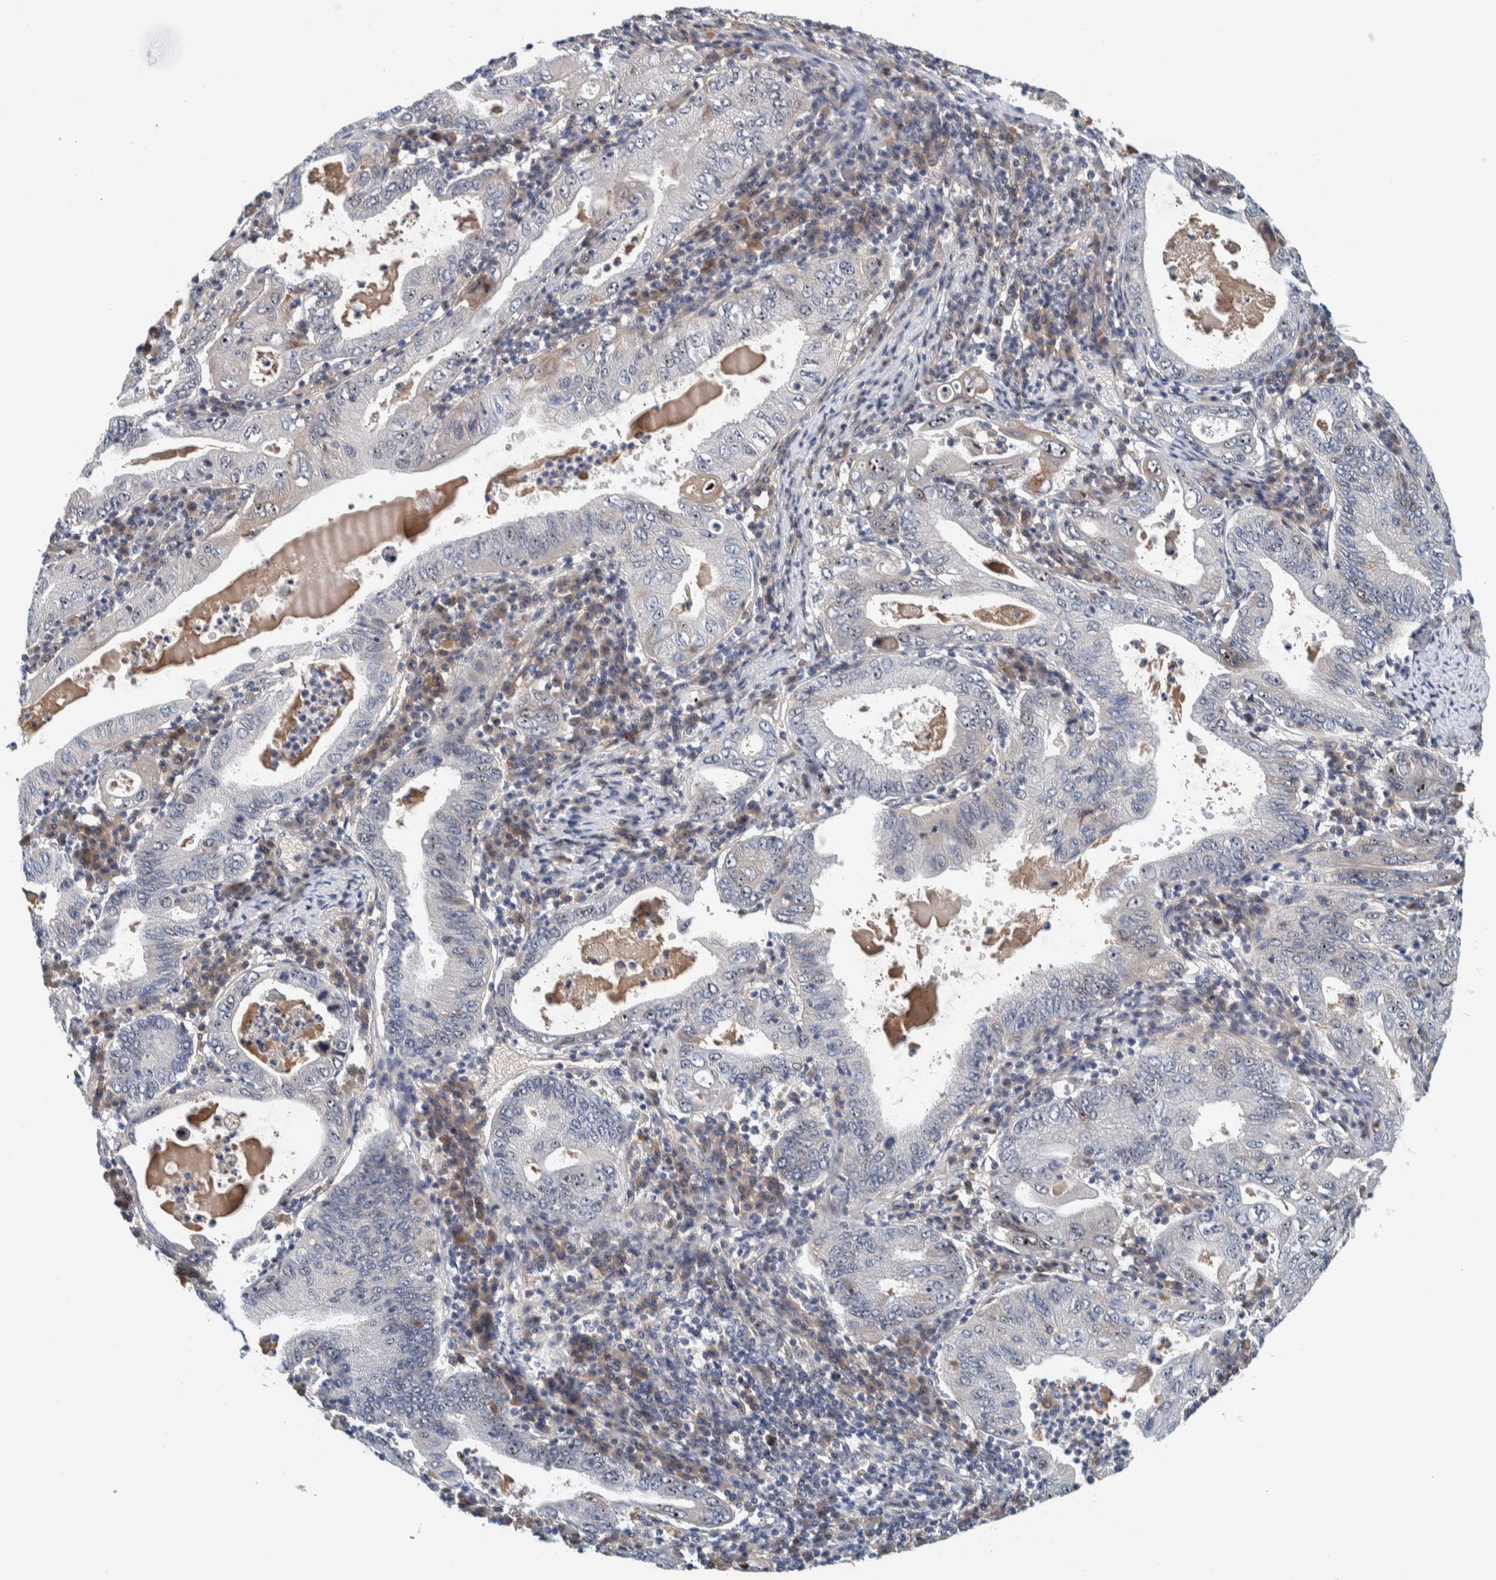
{"staining": {"intensity": "moderate", "quantity": "25%-75%", "location": "nuclear"}, "tissue": "stomach cancer", "cell_type": "Tumor cells", "image_type": "cancer", "snomed": [{"axis": "morphology", "description": "Normal tissue, NOS"}, {"axis": "morphology", "description": "Adenocarcinoma, NOS"}, {"axis": "topography", "description": "Esophagus"}, {"axis": "topography", "description": "Stomach, upper"}, {"axis": "topography", "description": "Peripheral nerve tissue"}], "caption": "Moderate nuclear positivity for a protein is present in approximately 25%-75% of tumor cells of stomach cancer using immunohistochemistry.", "gene": "NOL11", "patient": {"sex": "male", "age": 62}}